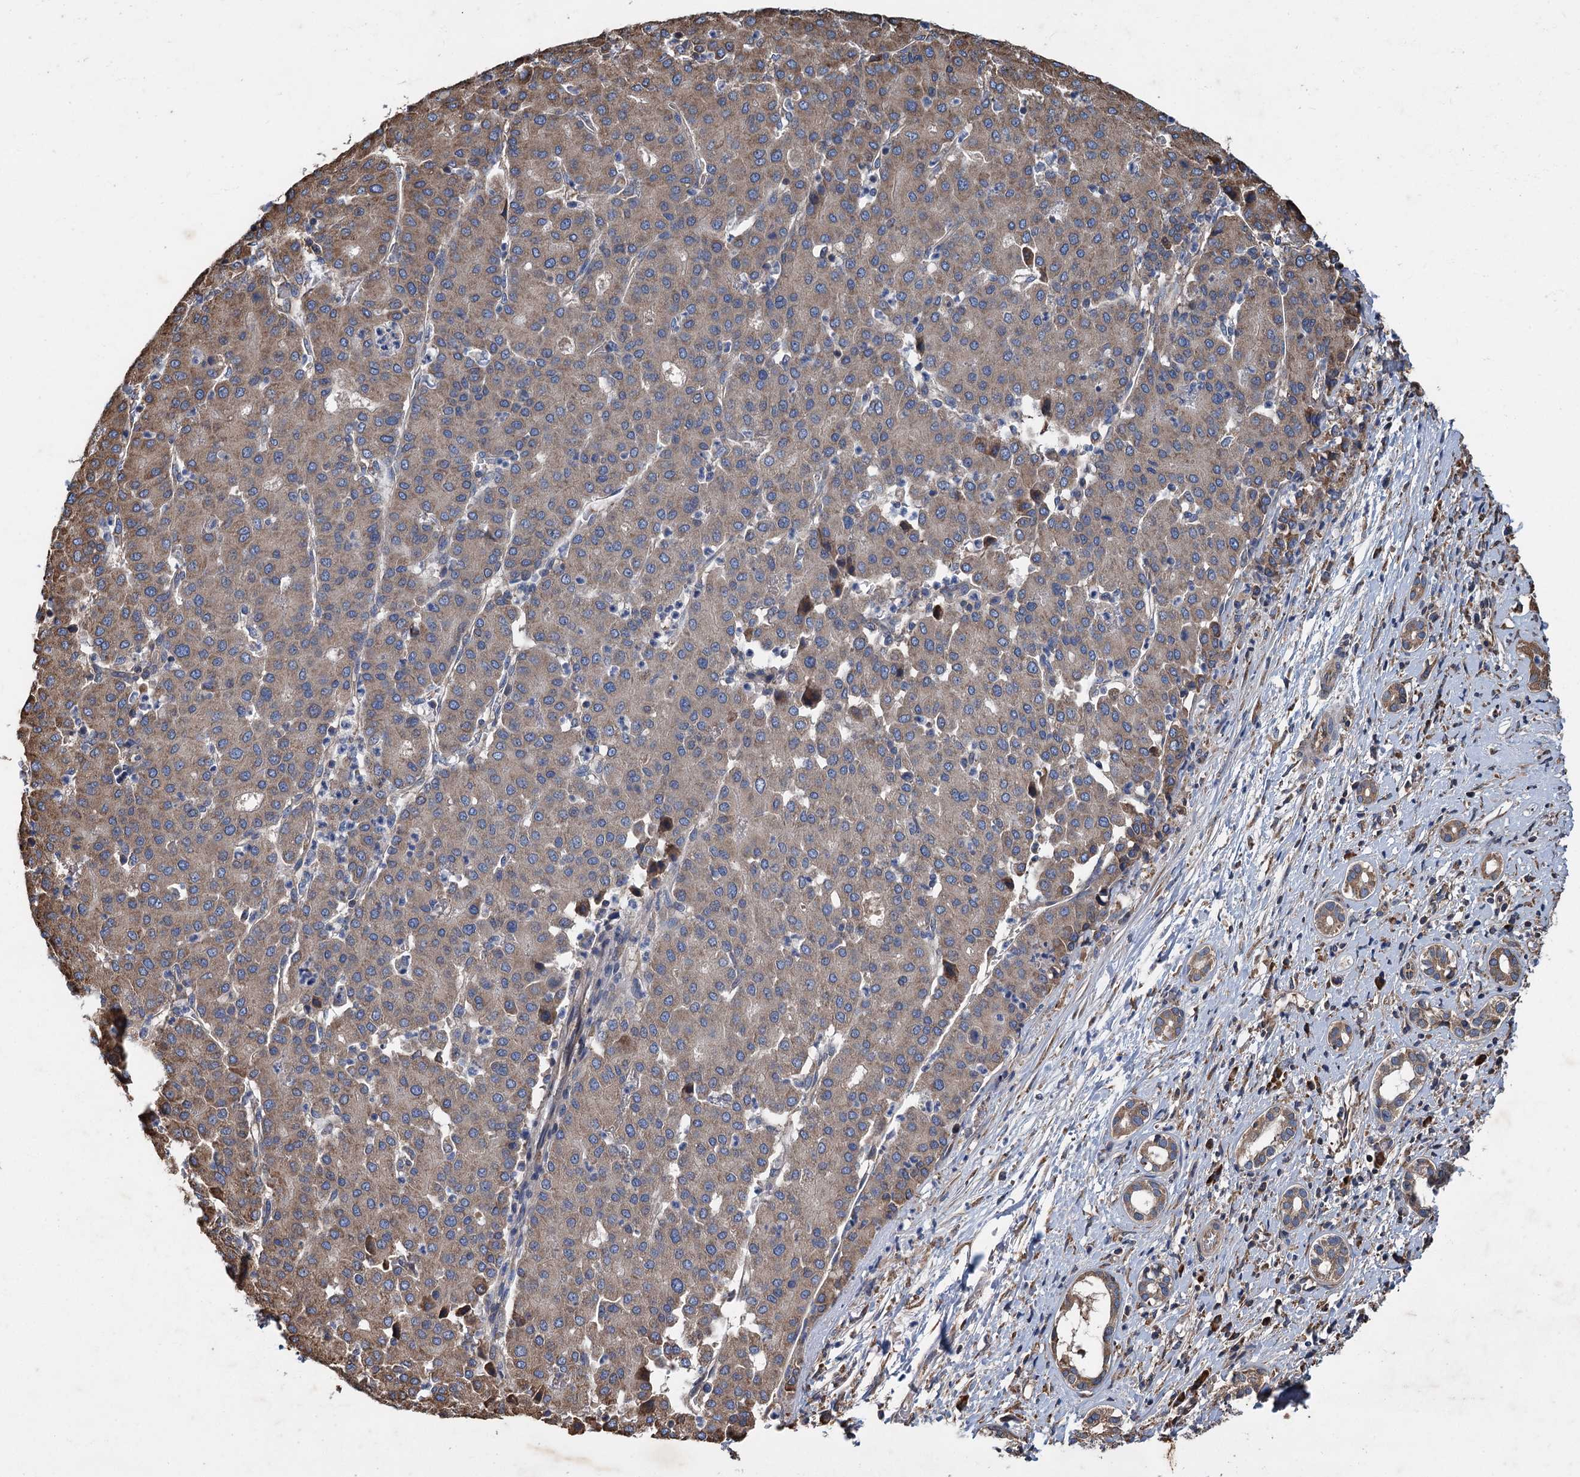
{"staining": {"intensity": "moderate", "quantity": "25%-75%", "location": "cytoplasmic/membranous"}, "tissue": "liver cancer", "cell_type": "Tumor cells", "image_type": "cancer", "snomed": [{"axis": "morphology", "description": "Carcinoma, Hepatocellular, NOS"}, {"axis": "topography", "description": "Liver"}], "caption": "Hepatocellular carcinoma (liver) tissue shows moderate cytoplasmic/membranous staining in approximately 25%-75% of tumor cells, visualized by immunohistochemistry.", "gene": "LINS1", "patient": {"sex": "male", "age": 65}}